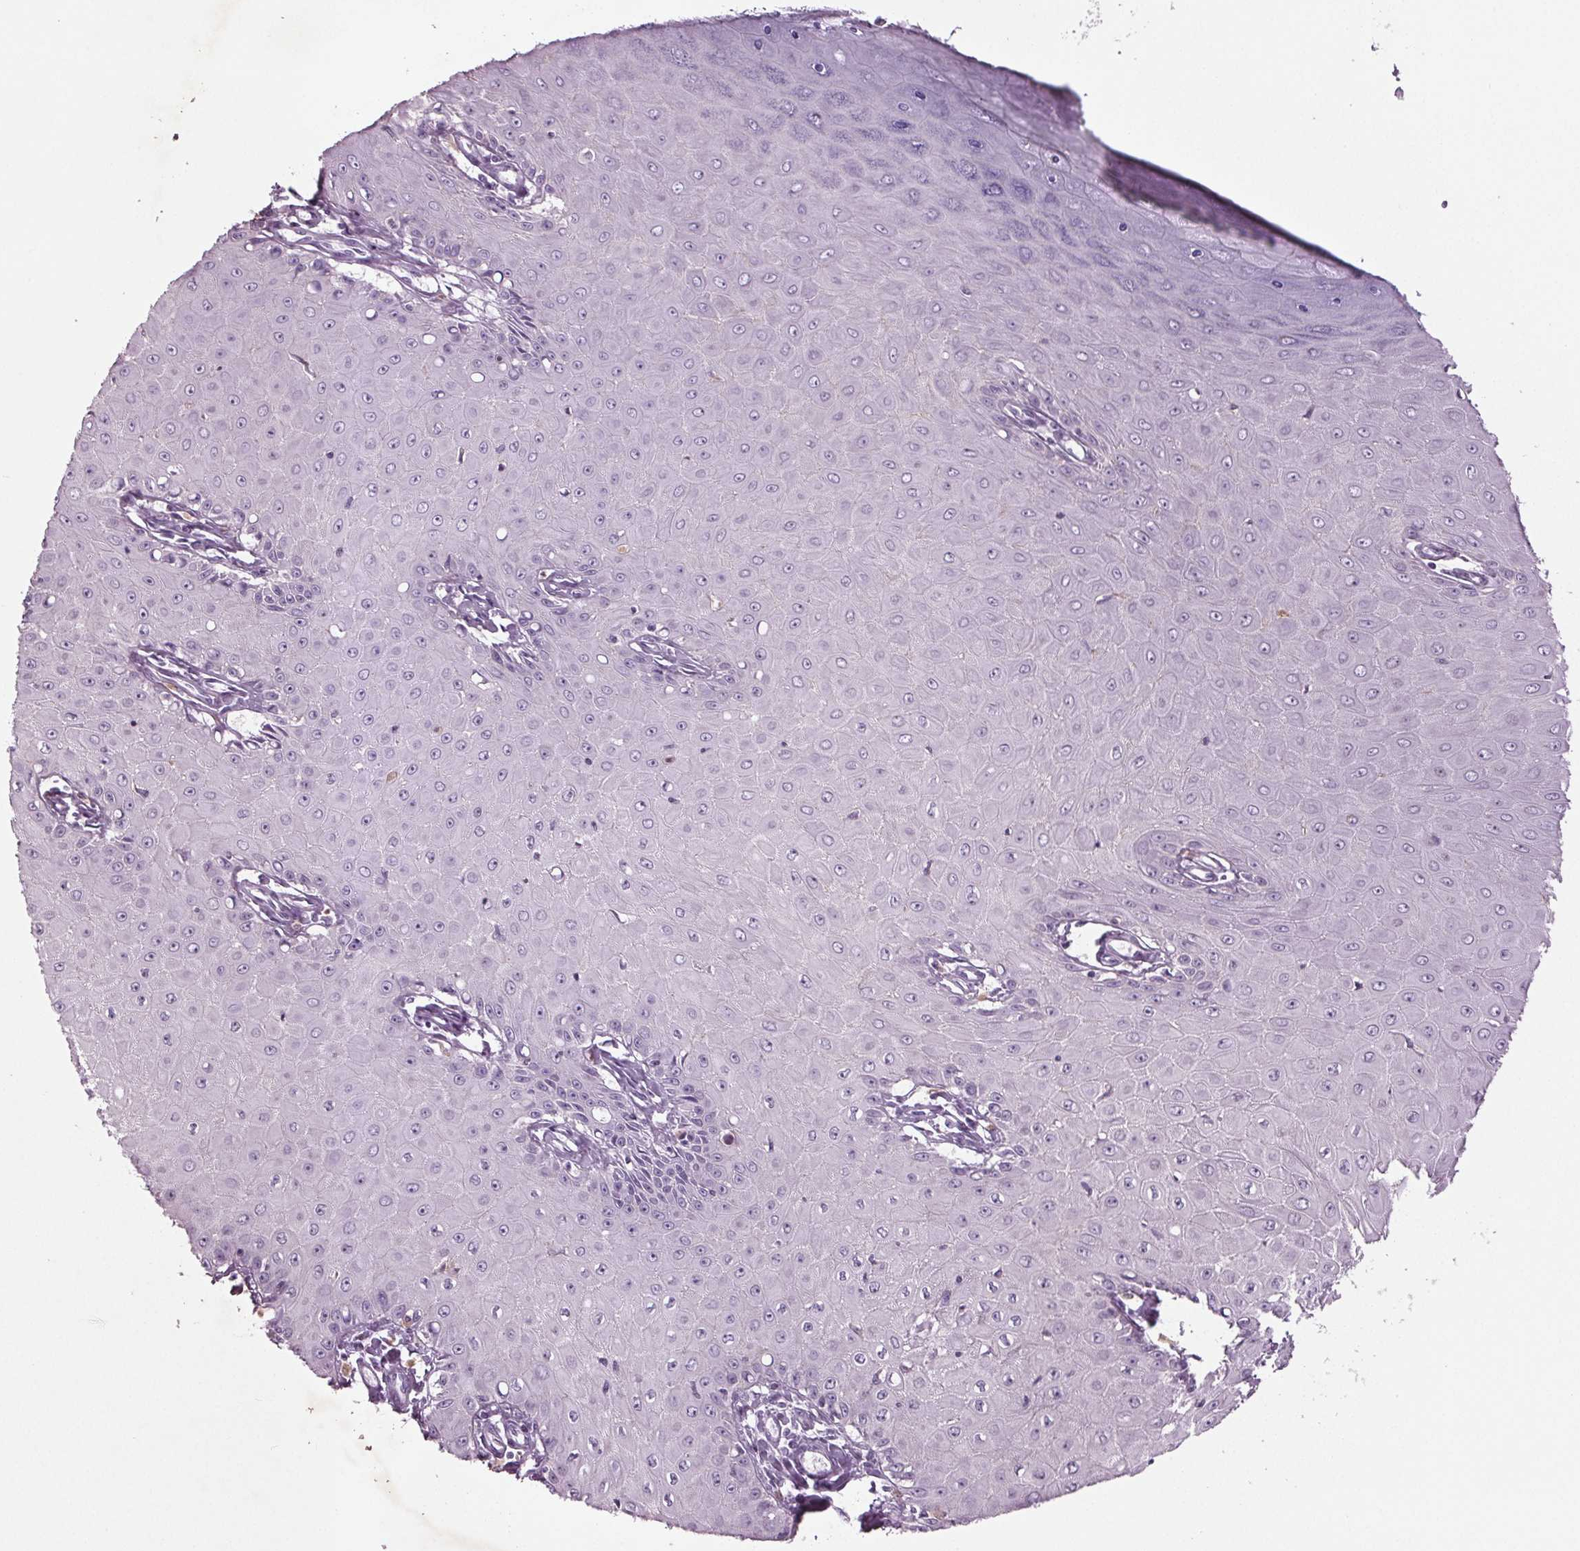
{"staining": {"intensity": "negative", "quantity": "none", "location": "none"}, "tissue": "skin cancer", "cell_type": "Tumor cells", "image_type": "cancer", "snomed": [{"axis": "morphology", "description": "Squamous cell carcinoma, NOS"}, {"axis": "topography", "description": "Skin"}], "caption": "High power microscopy micrograph of an IHC image of skin cancer (squamous cell carcinoma), revealing no significant staining in tumor cells.", "gene": "BHLHE22", "patient": {"sex": "male", "age": 70}}